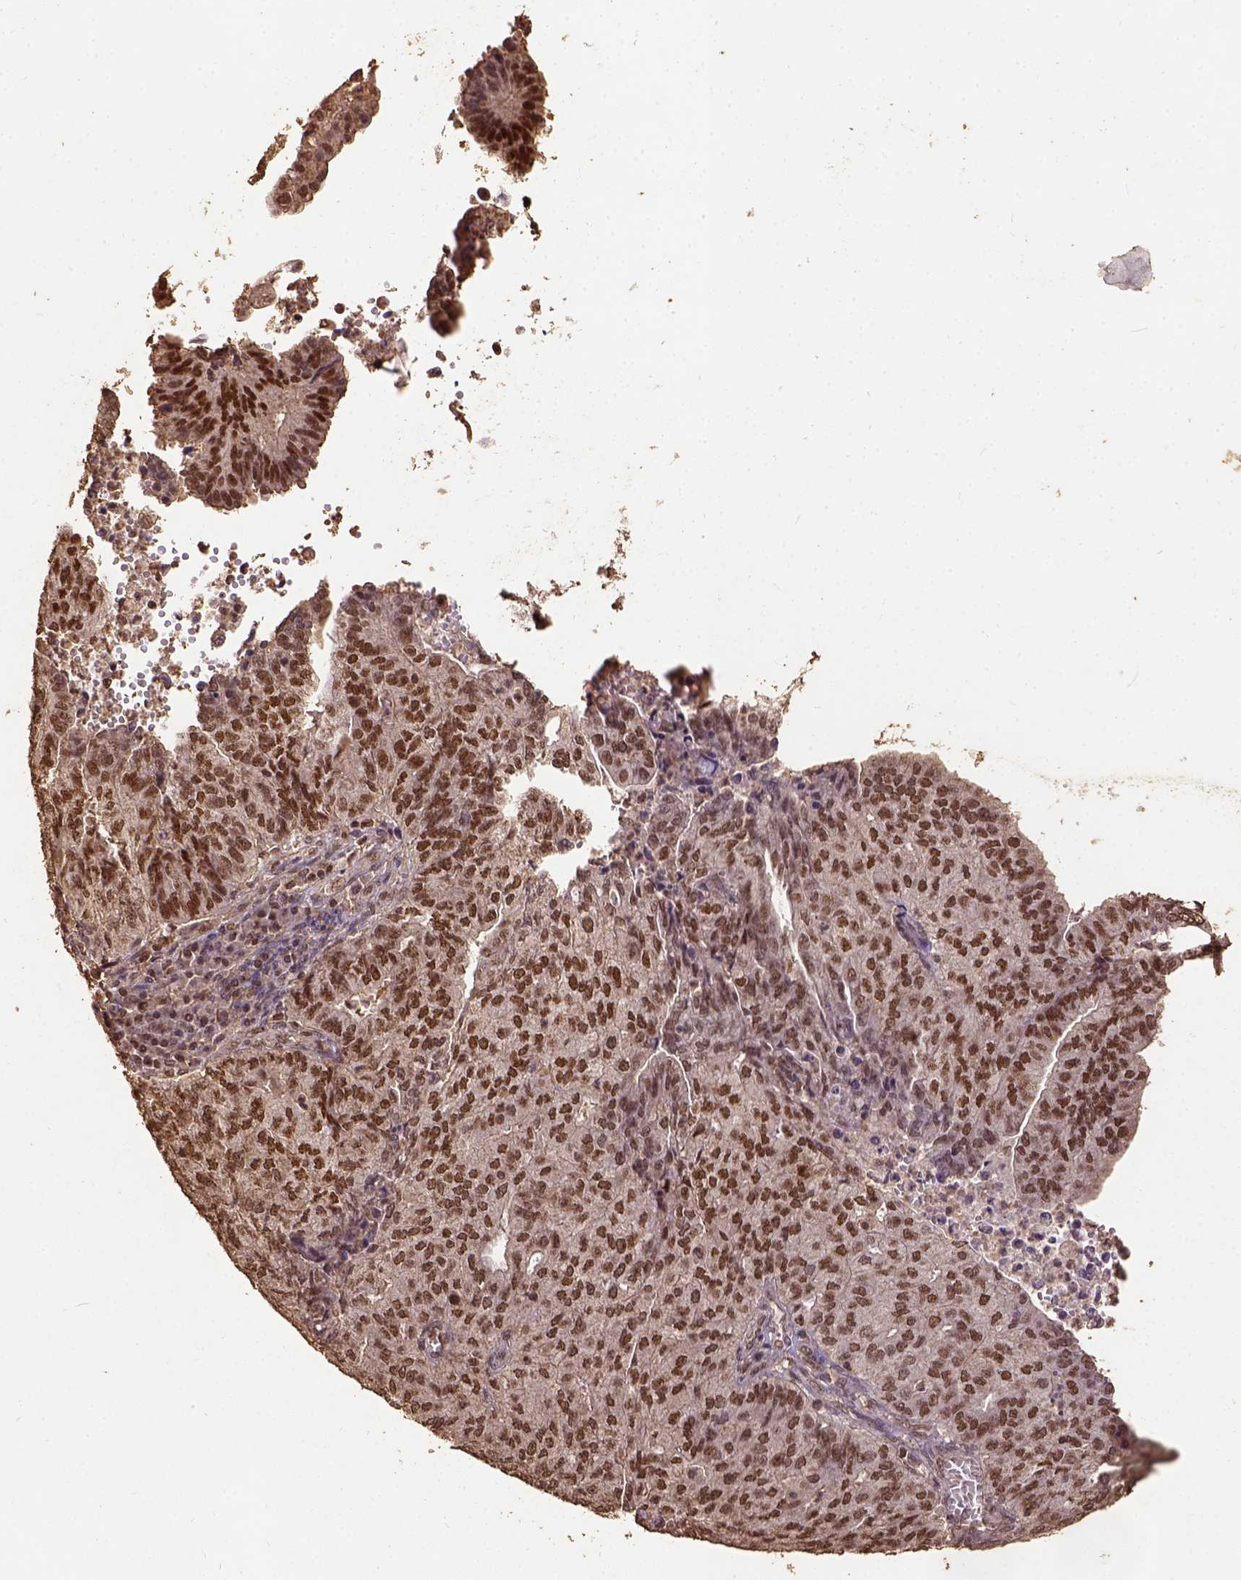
{"staining": {"intensity": "moderate", "quantity": ">75%", "location": "nuclear"}, "tissue": "endometrial cancer", "cell_type": "Tumor cells", "image_type": "cancer", "snomed": [{"axis": "morphology", "description": "Adenocarcinoma, NOS"}, {"axis": "topography", "description": "Endometrium"}], "caption": "The immunohistochemical stain shows moderate nuclear expression in tumor cells of endometrial adenocarcinoma tissue.", "gene": "NACC1", "patient": {"sex": "female", "age": 82}}